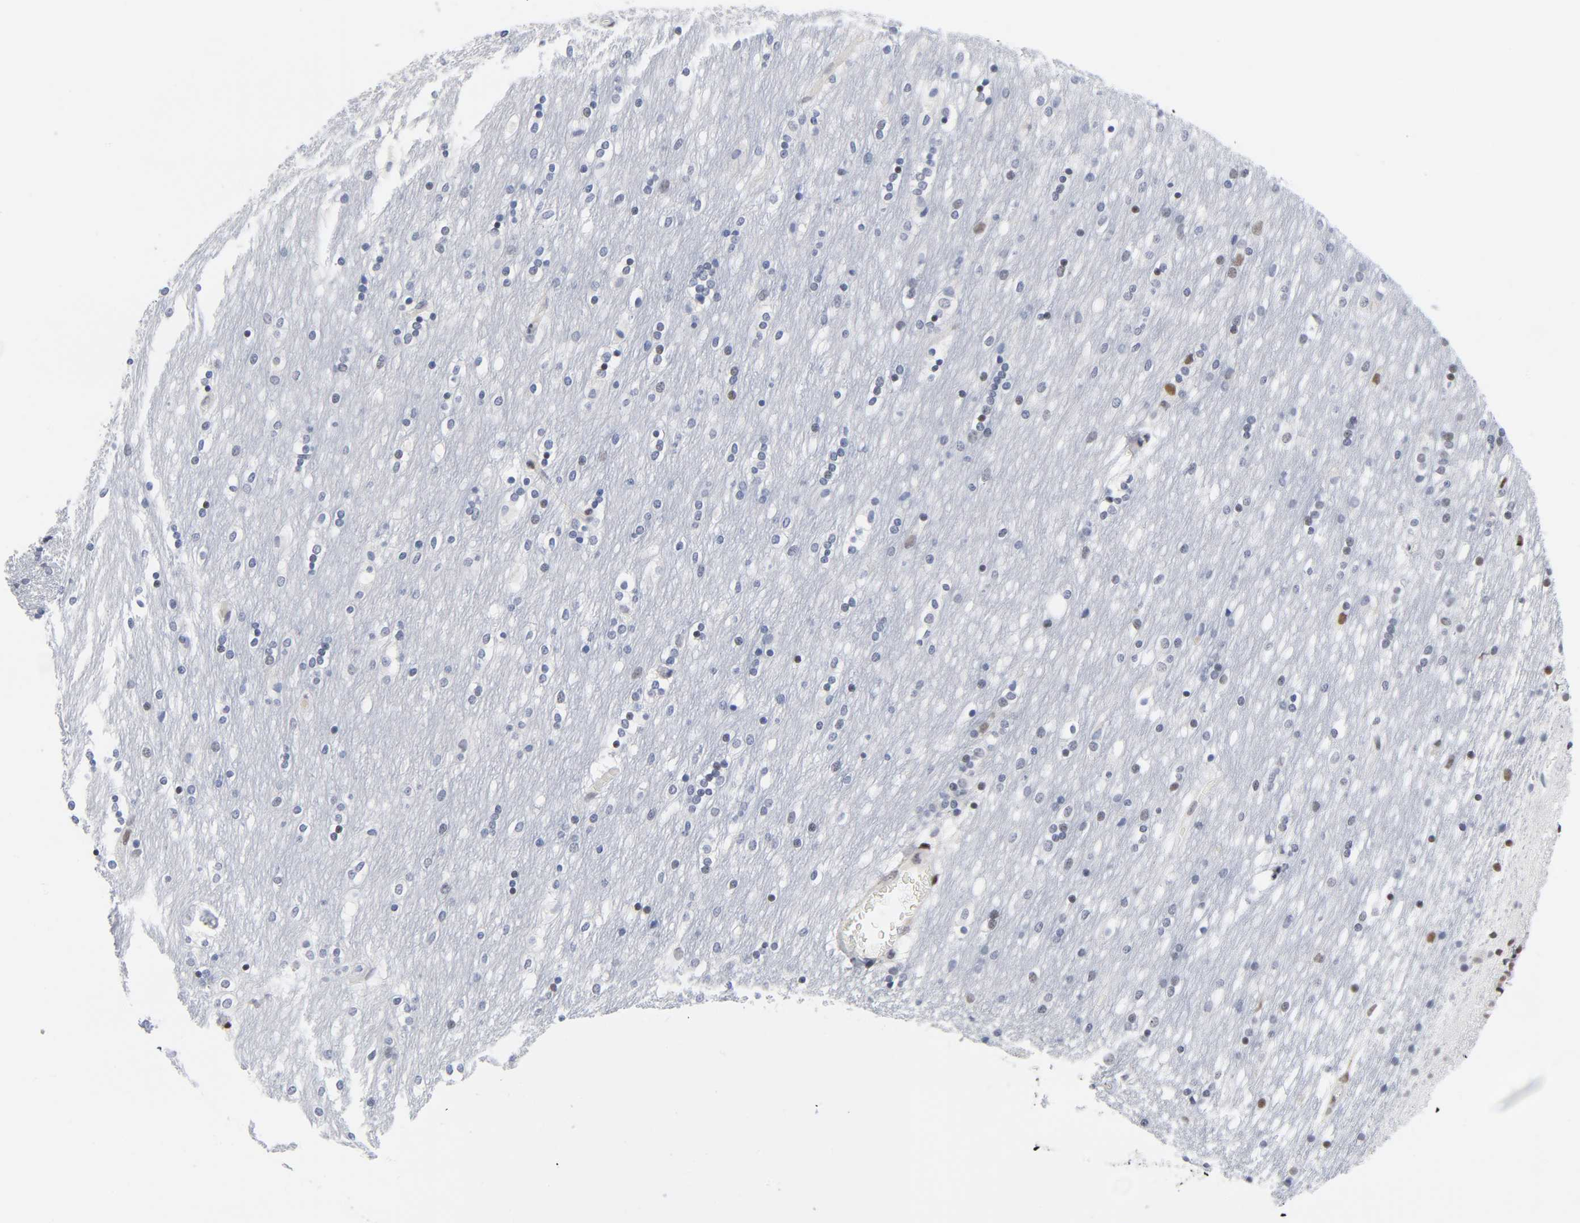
{"staining": {"intensity": "weak", "quantity": "<25%", "location": "nuclear"}, "tissue": "caudate", "cell_type": "Glial cells", "image_type": "normal", "snomed": [{"axis": "morphology", "description": "Normal tissue, NOS"}, {"axis": "topography", "description": "Lateral ventricle wall"}], "caption": "Immunohistochemistry (IHC) of benign caudate displays no positivity in glial cells.", "gene": "DIDO1", "patient": {"sex": "female", "age": 54}}